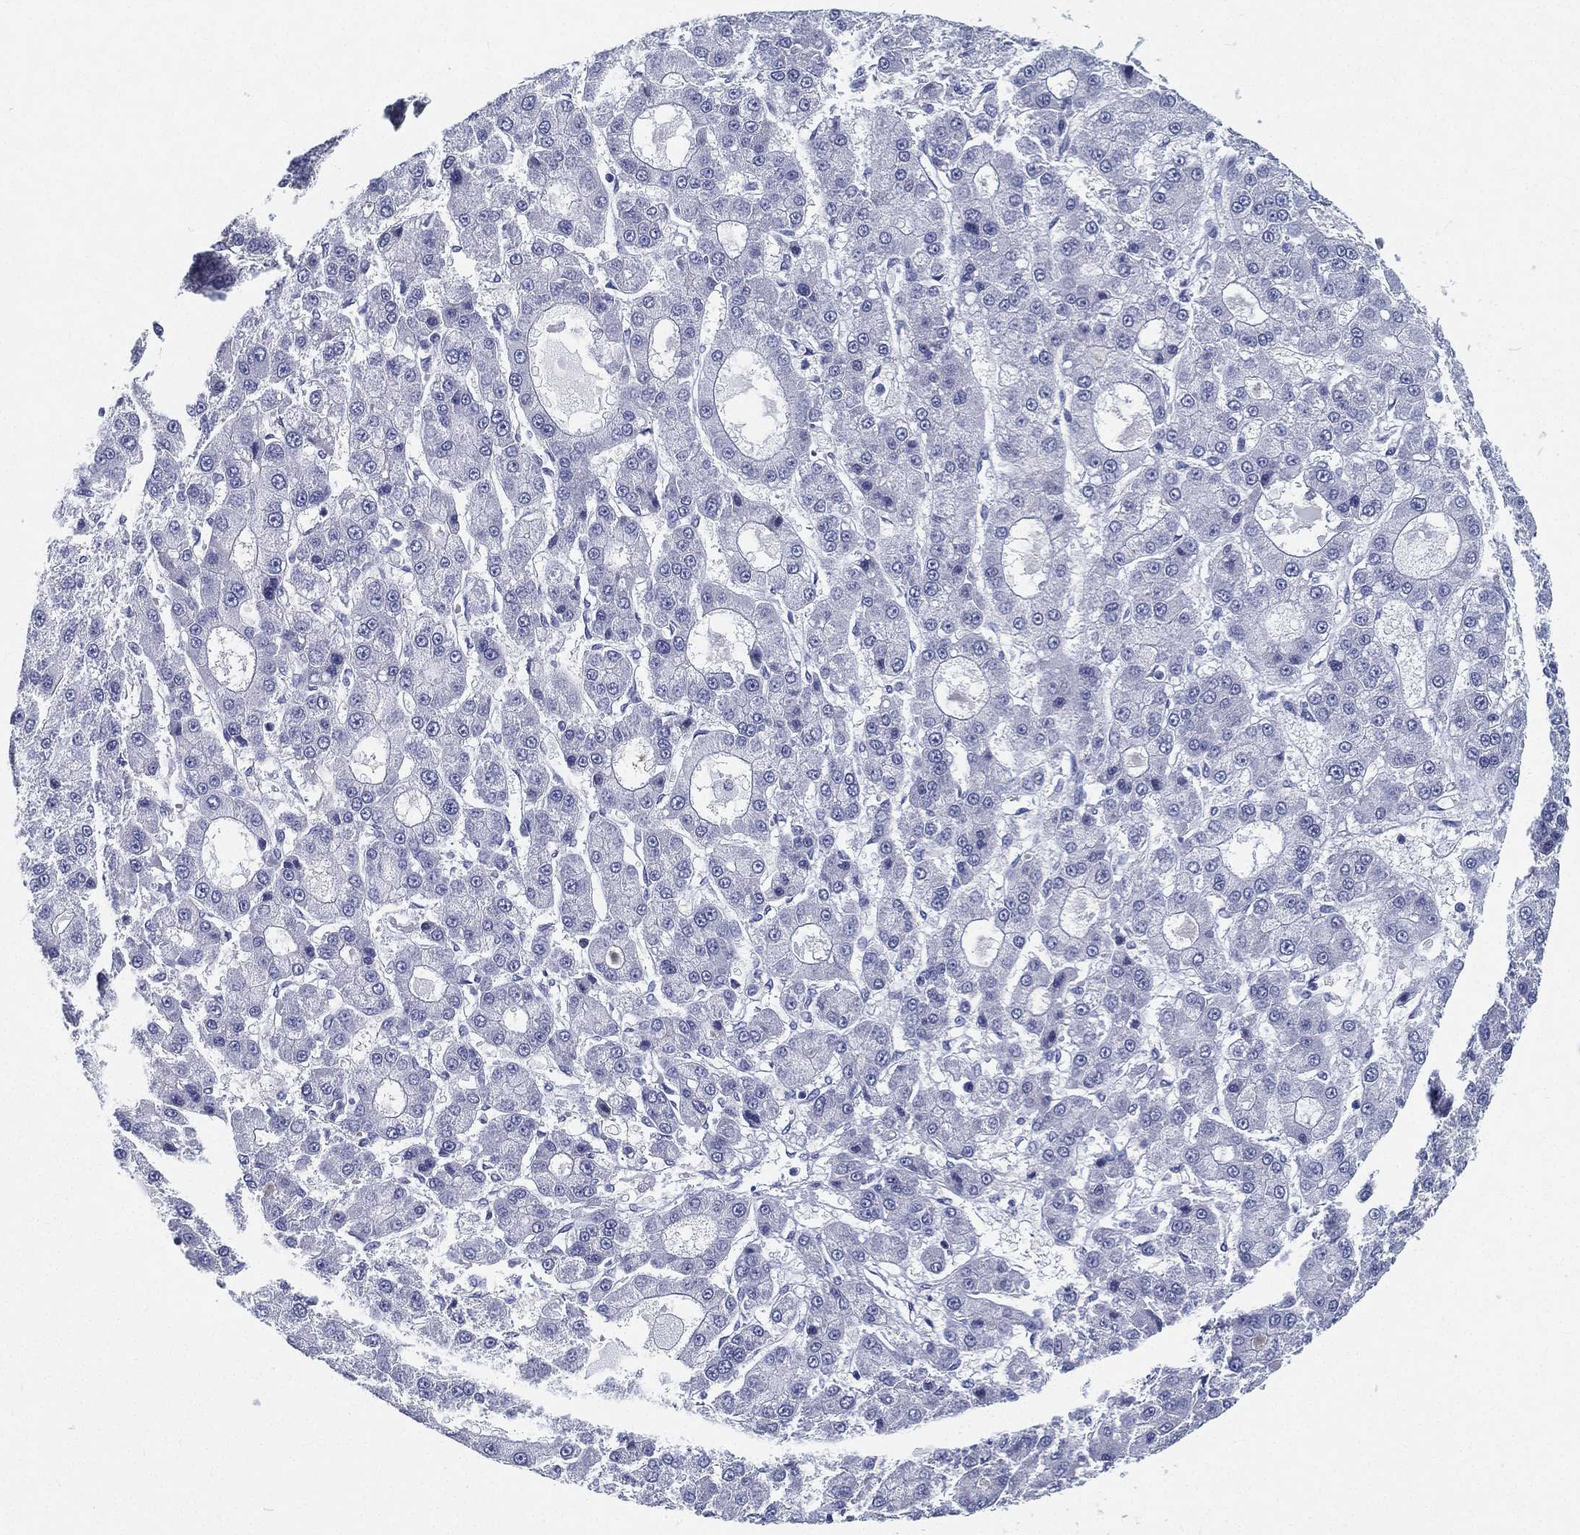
{"staining": {"intensity": "negative", "quantity": "none", "location": "none"}, "tissue": "liver cancer", "cell_type": "Tumor cells", "image_type": "cancer", "snomed": [{"axis": "morphology", "description": "Carcinoma, Hepatocellular, NOS"}, {"axis": "topography", "description": "Liver"}], "caption": "A micrograph of liver cancer stained for a protein displays no brown staining in tumor cells.", "gene": "ATP1B2", "patient": {"sex": "male", "age": 70}}